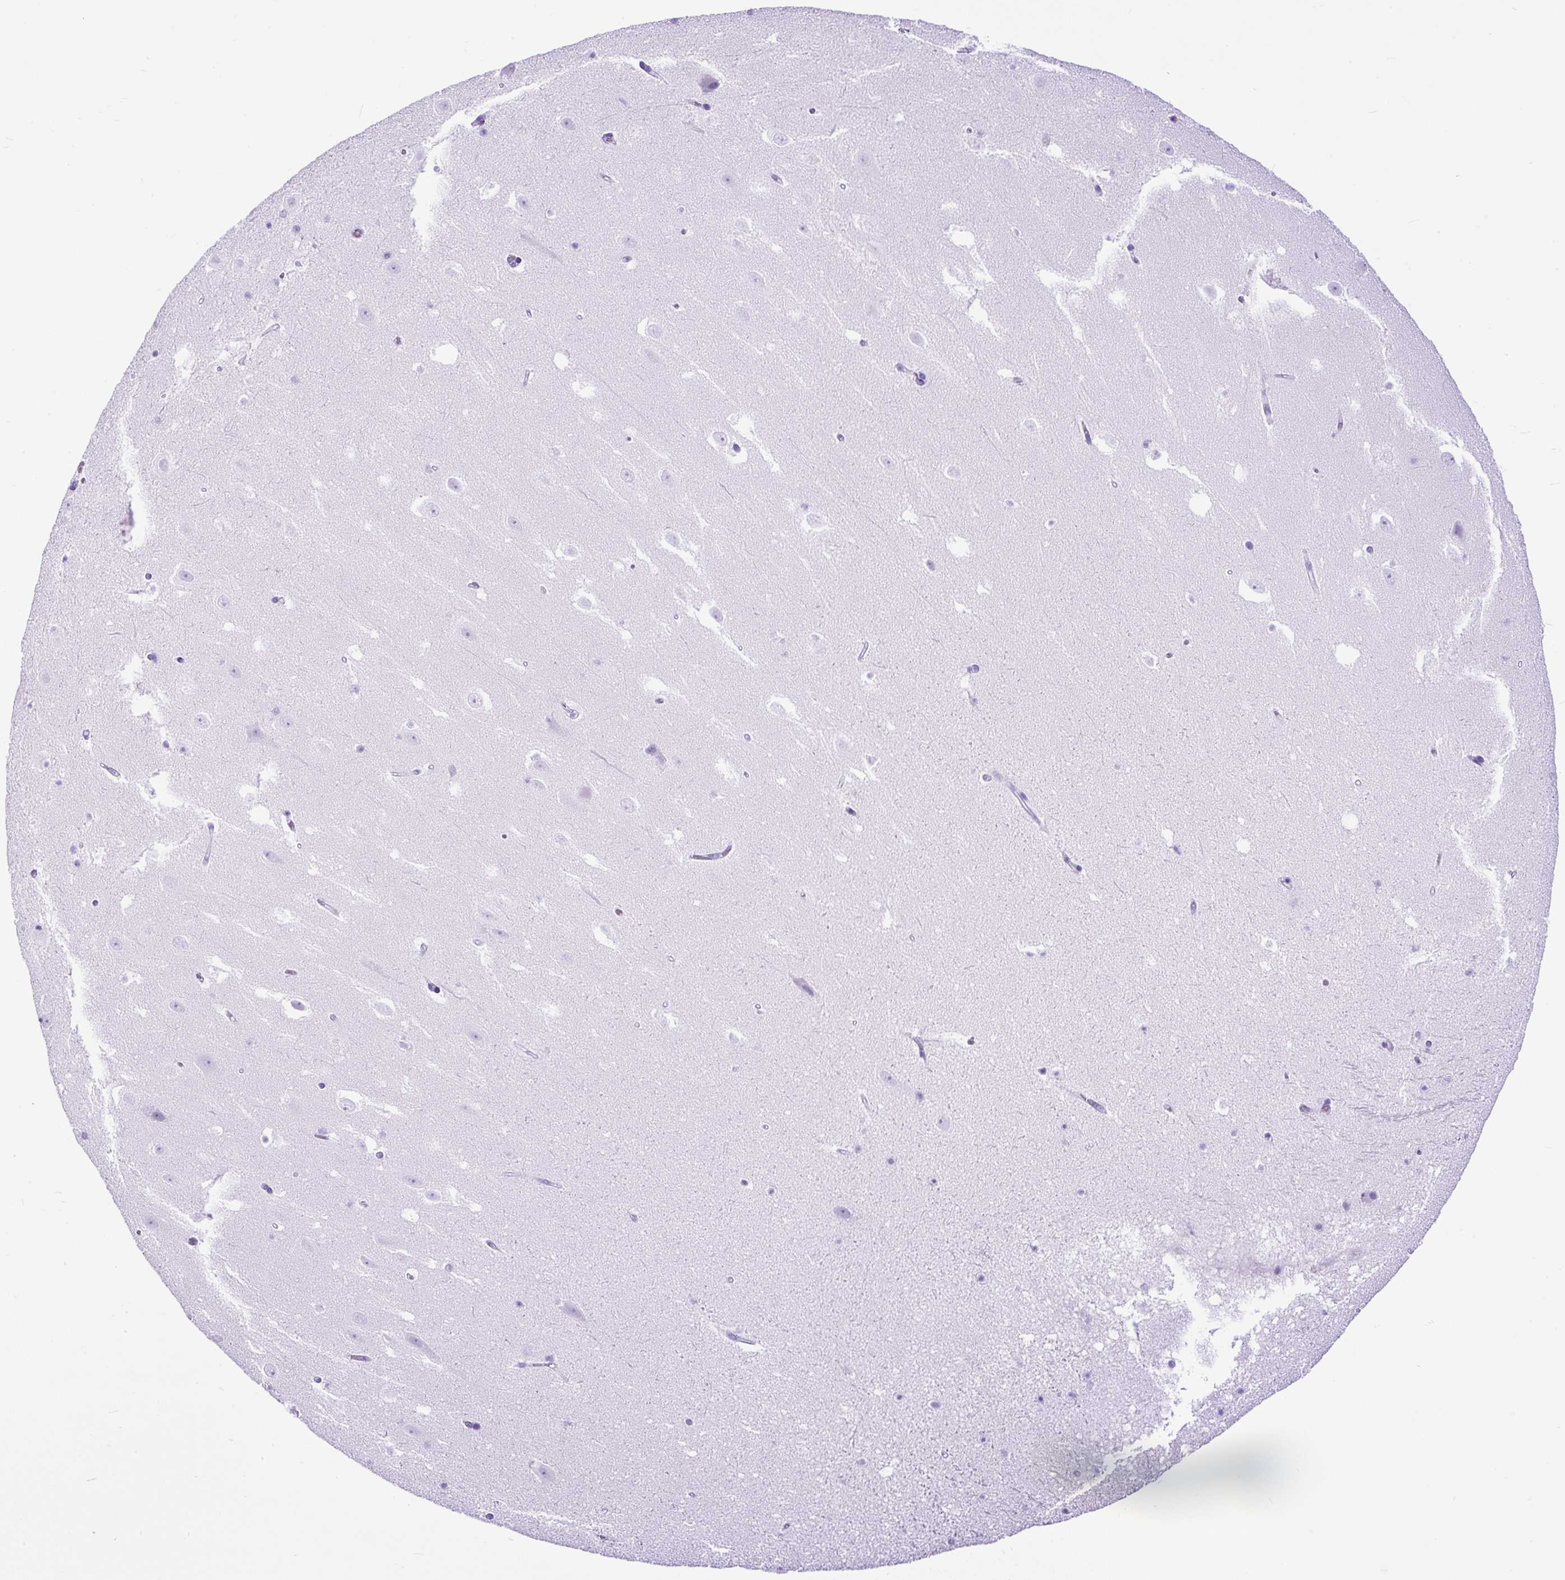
{"staining": {"intensity": "negative", "quantity": "none", "location": "none"}, "tissue": "hippocampus", "cell_type": "Glial cells", "image_type": "normal", "snomed": [{"axis": "morphology", "description": "Normal tissue, NOS"}, {"axis": "topography", "description": "Hippocampus"}], "caption": "This histopathology image is of benign hippocampus stained with immunohistochemistry (IHC) to label a protein in brown with the nuclei are counter-stained blue. There is no positivity in glial cells.", "gene": "CEL", "patient": {"sex": "male", "age": 37}}